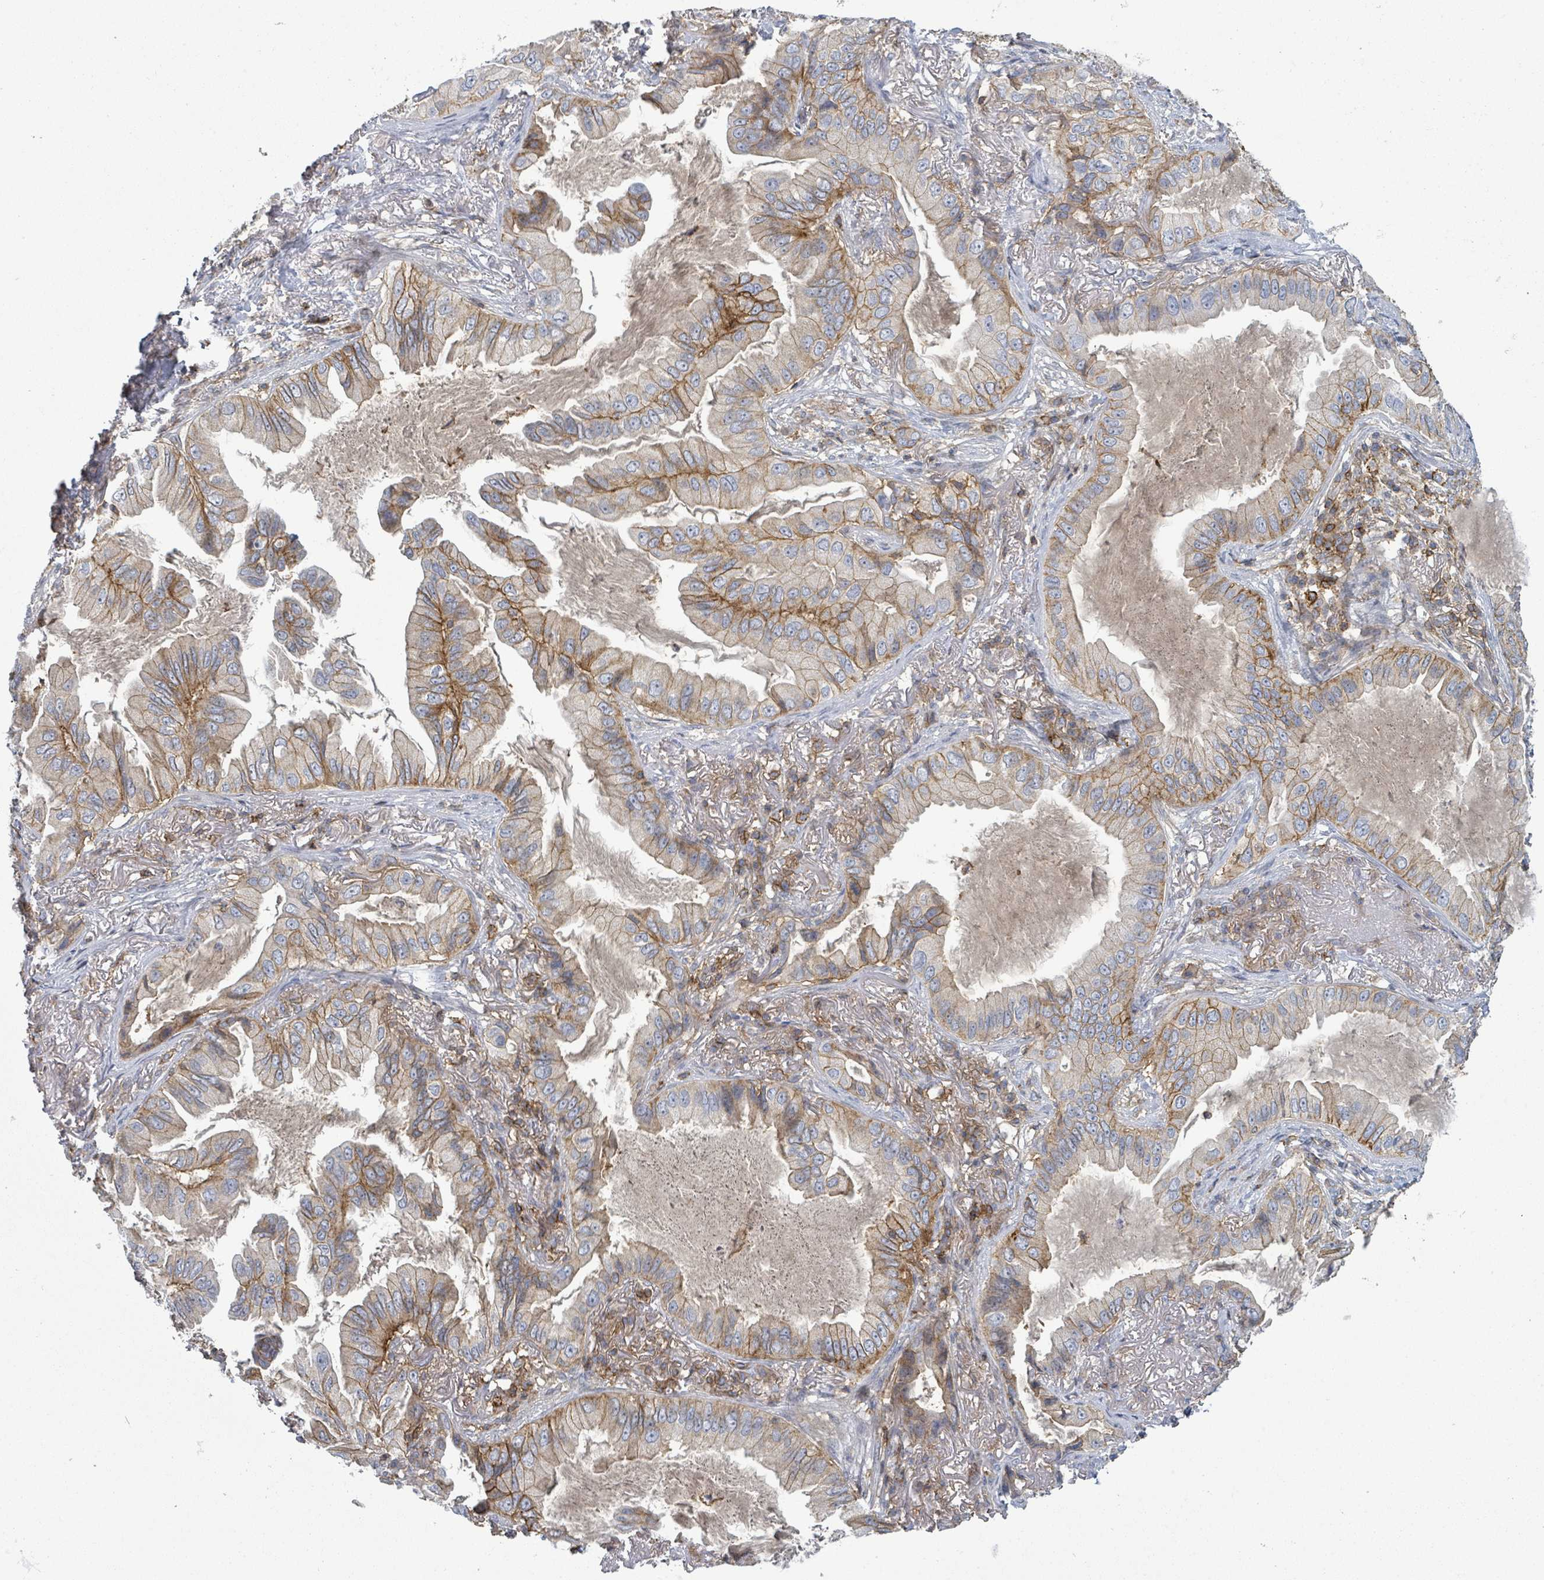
{"staining": {"intensity": "moderate", "quantity": "25%-75%", "location": "cytoplasmic/membranous"}, "tissue": "lung cancer", "cell_type": "Tumor cells", "image_type": "cancer", "snomed": [{"axis": "morphology", "description": "Adenocarcinoma, NOS"}, {"axis": "topography", "description": "Lung"}], "caption": "Immunohistochemical staining of human lung cancer (adenocarcinoma) displays moderate cytoplasmic/membranous protein positivity in approximately 25%-75% of tumor cells. Ihc stains the protein of interest in brown and the nuclei are stained blue.", "gene": "TNFRSF14", "patient": {"sex": "female", "age": 69}}